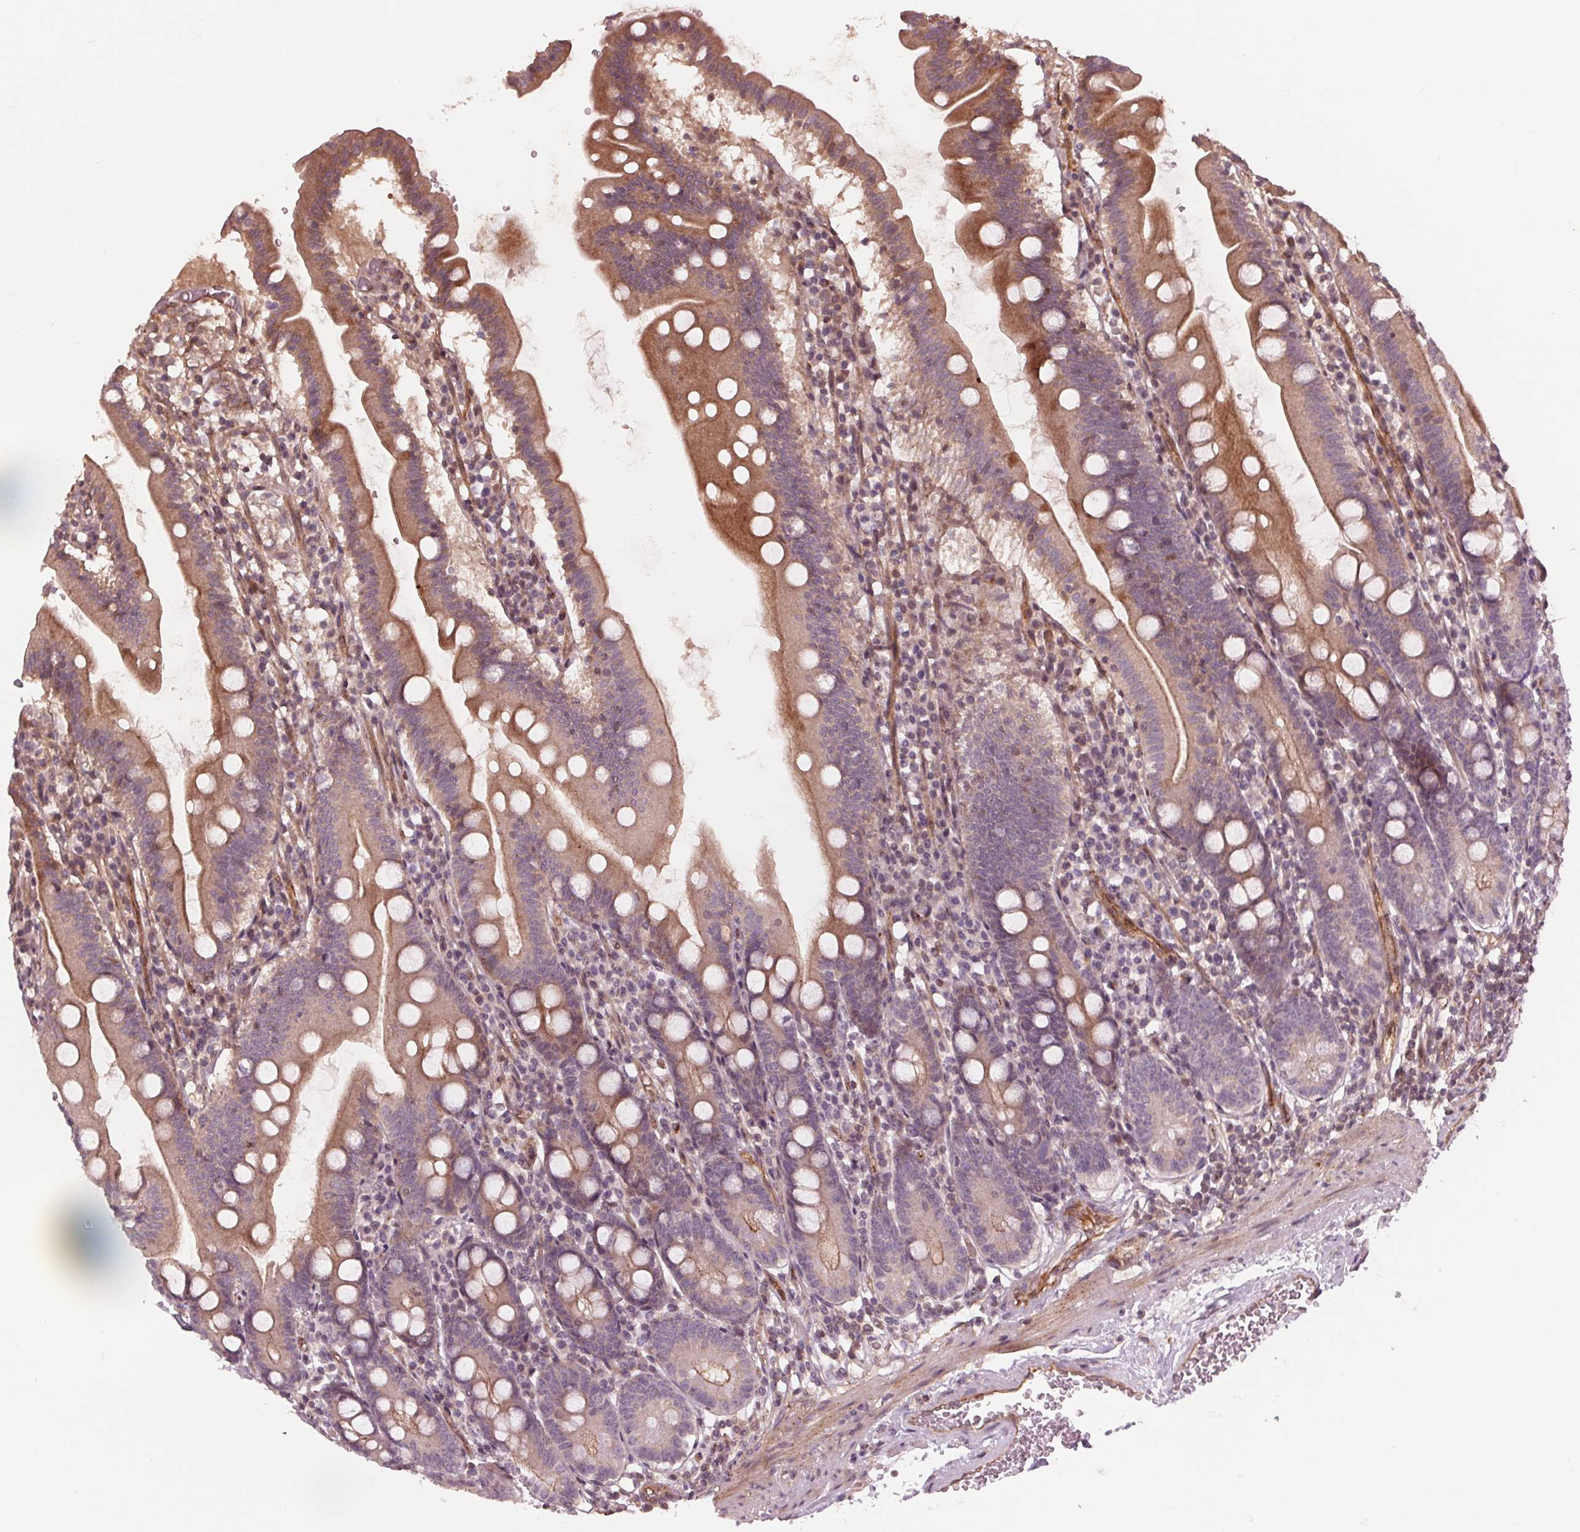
{"staining": {"intensity": "moderate", "quantity": "25%-75%", "location": "cytoplasmic/membranous"}, "tissue": "duodenum", "cell_type": "Glandular cells", "image_type": "normal", "snomed": [{"axis": "morphology", "description": "Normal tissue, NOS"}, {"axis": "topography", "description": "Duodenum"}], "caption": "Protein staining shows moderate cytoplasmic/membranous expression in approximately 25%-75% of glandular cells in unremarkable duodenum. (Stains: DAB (3,3'-diaminobenzidine) in brown, nuclei in blue, Microscopy: brightfield microscopy at high magnification).", "gene": "TXNIP", "patient": {"sex": "female", "age": 67}}